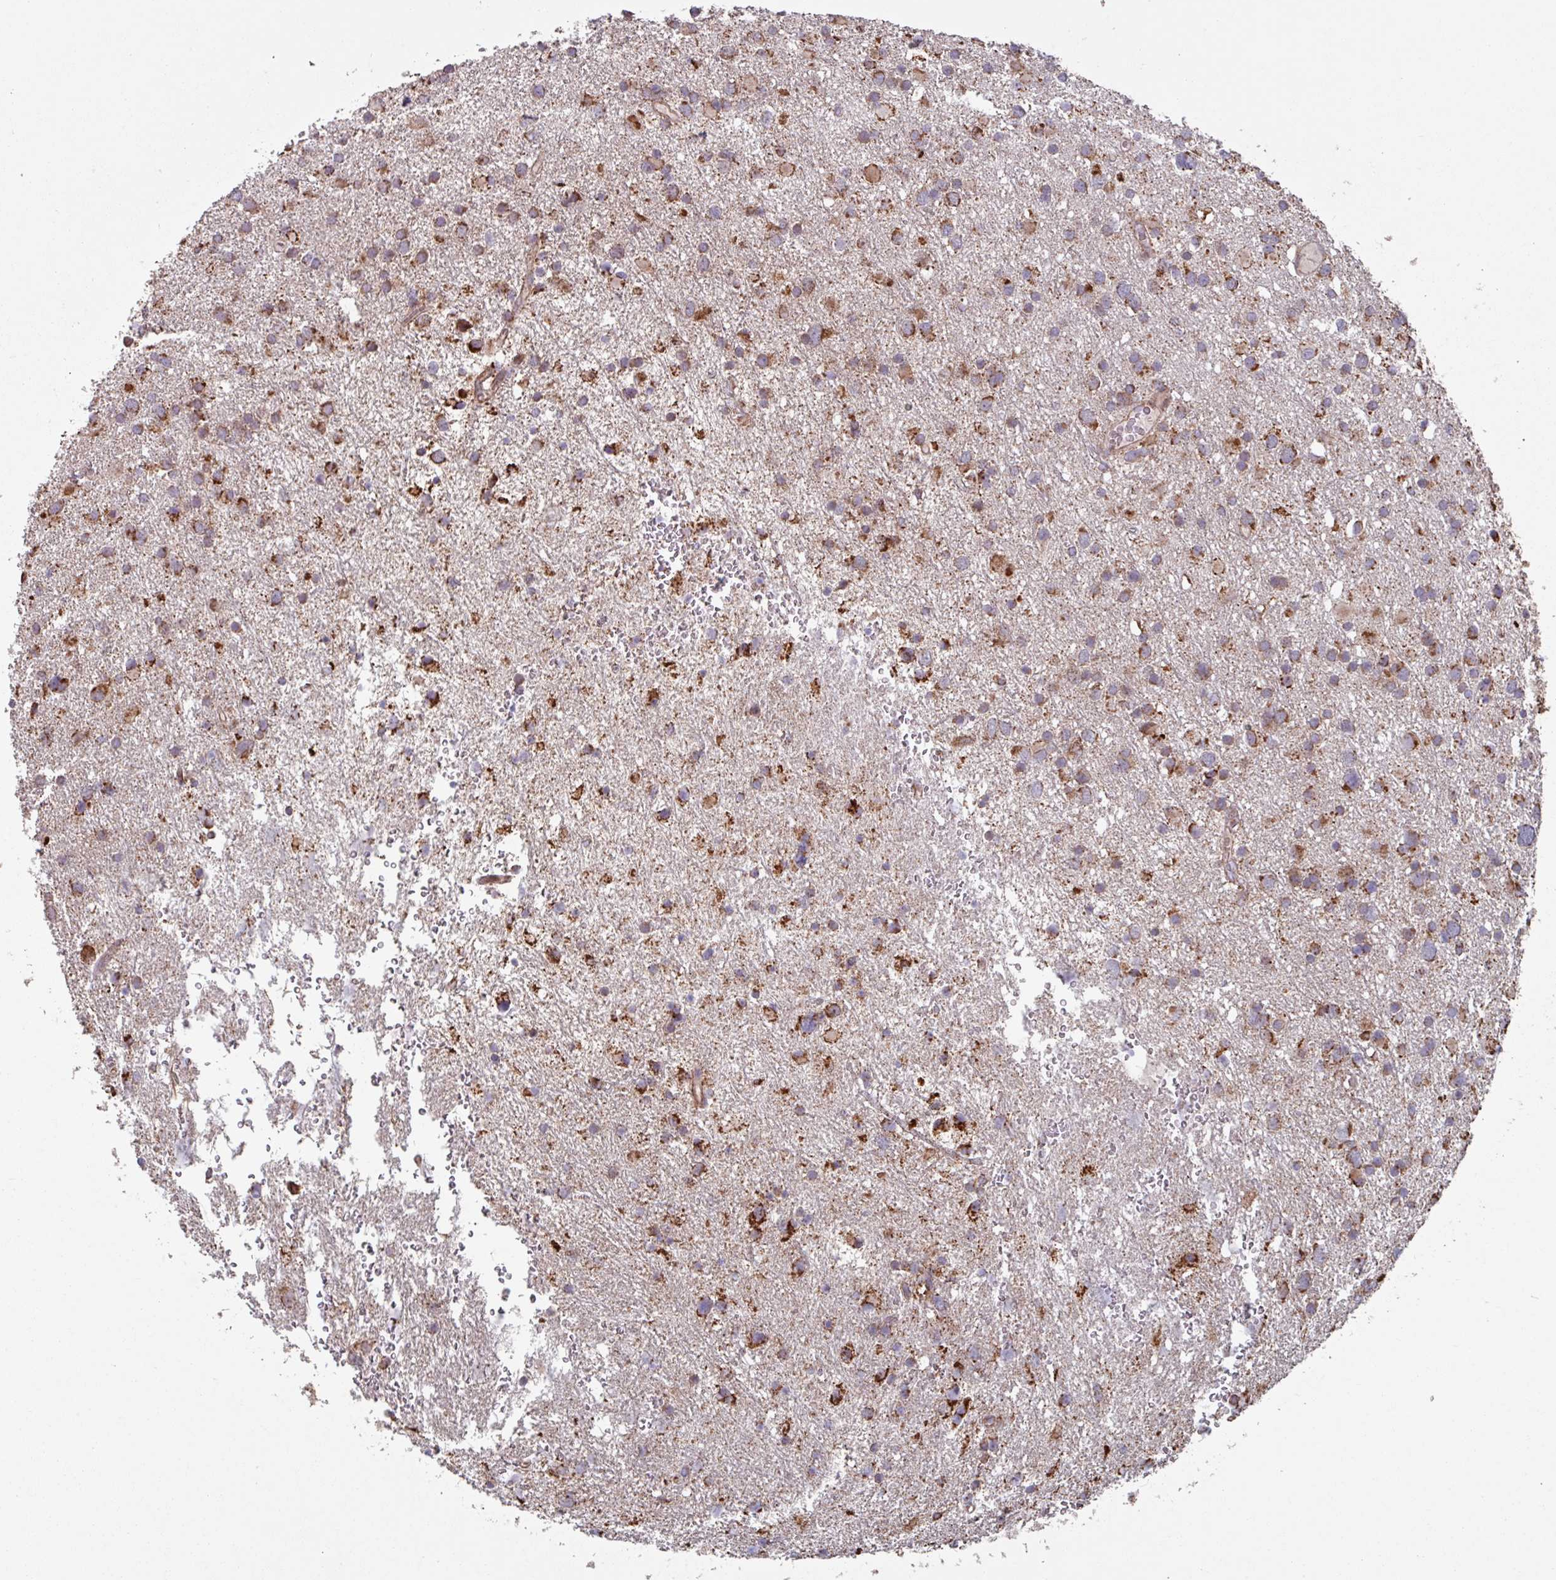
{"staining": {"intensity": "moderate", "quantity": ">75%", "location": "cytoplasmic/membranous"}, "tissue": "glioma", "cell_type": "Tumor cells", "image_type": "cancer", "snomed": [{"axis": "morphology", "description": "Glioma, malignant, Low grade"}, {"axis": "topography", "description": "Brain"}], "caption": "Approximately >75% of tumor cells in human malignant glioma (low-grade) show moderate cytoplasmic/membranous protein positivity as visualized by brown immunohistochemical staining.", "gene": "COX7C", "patient": {"sex": "female", "age": 32}}